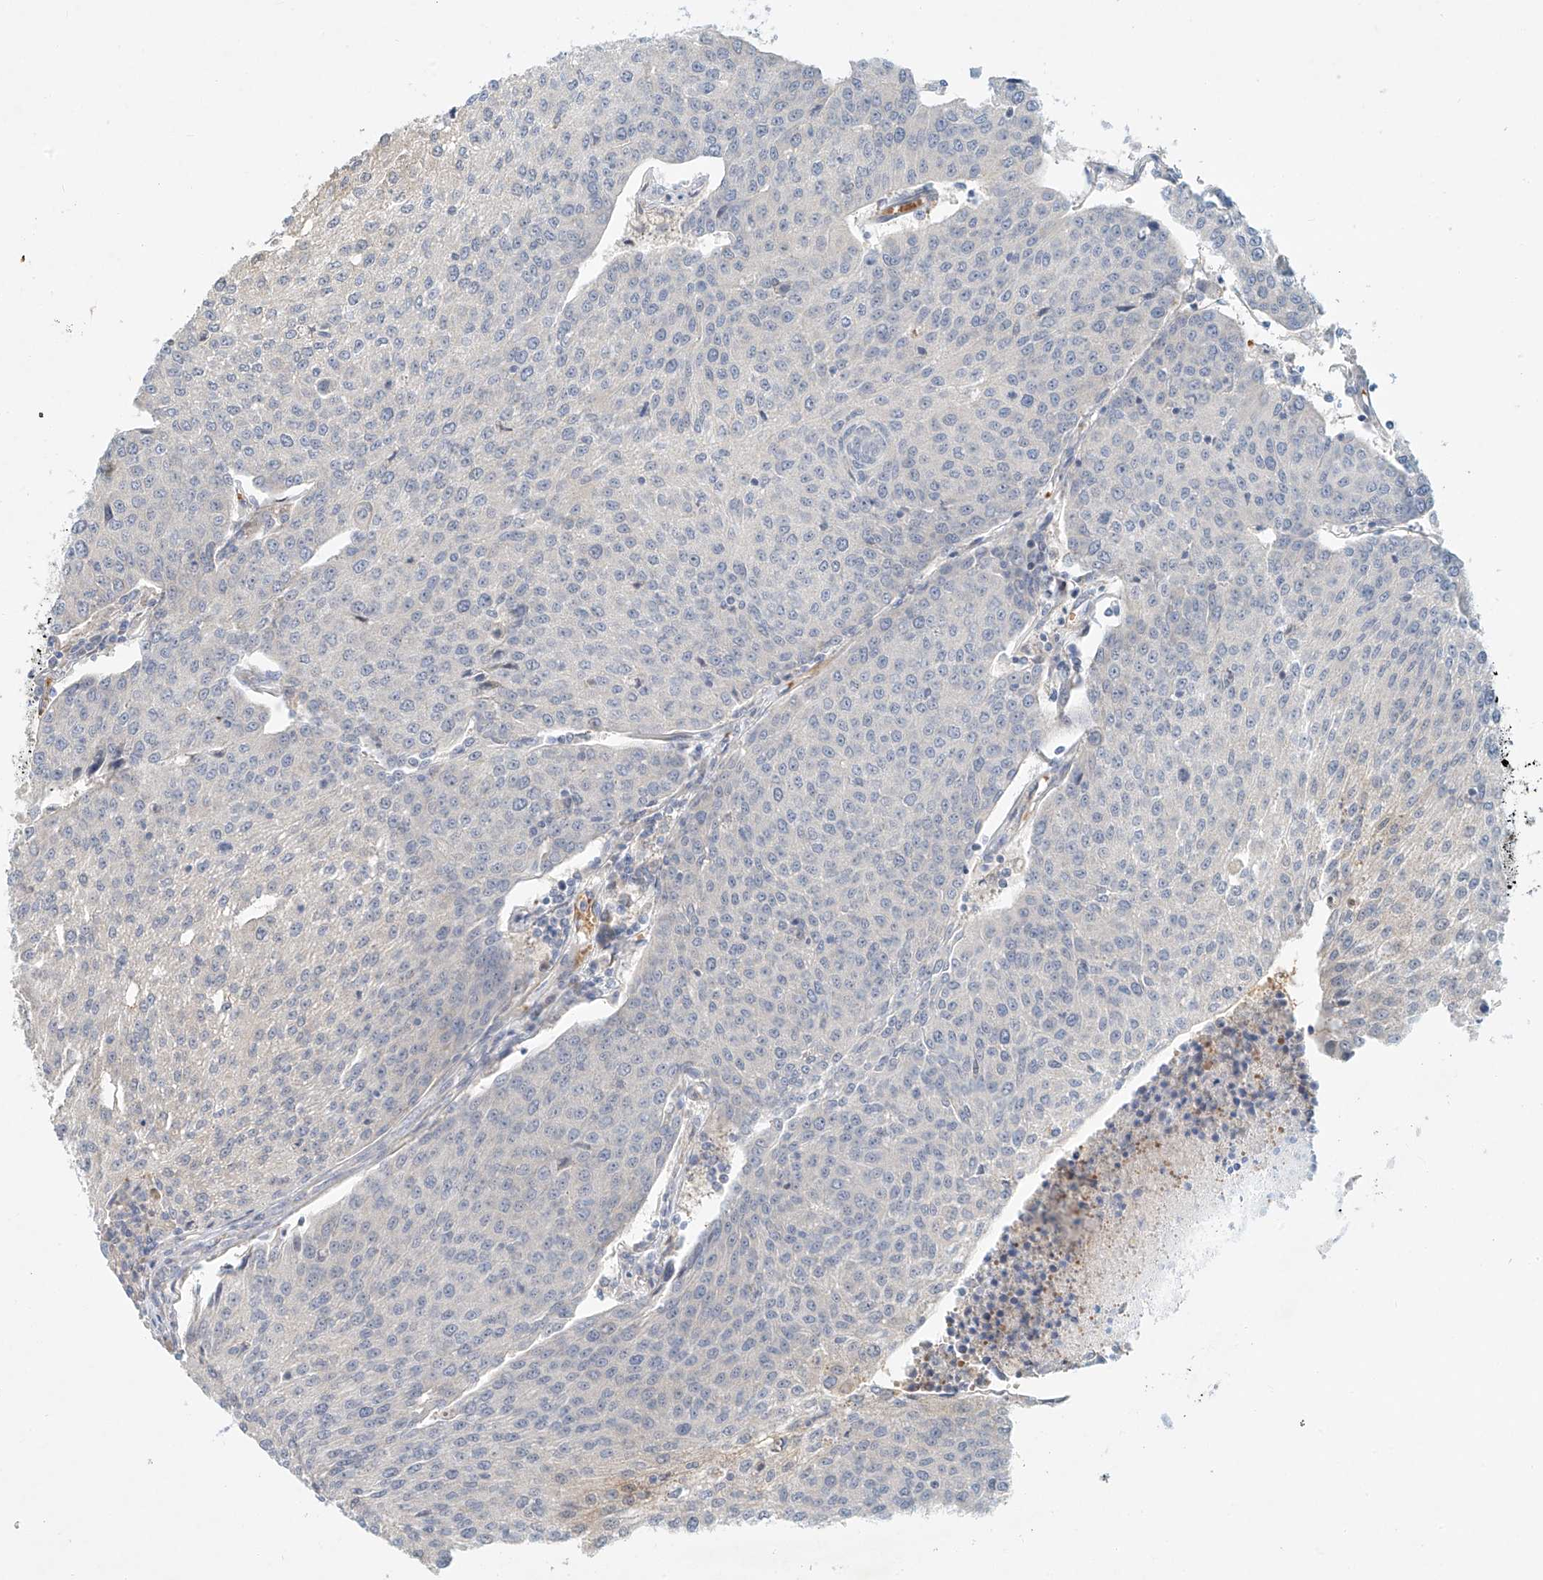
{"staining": {"intensity": "negative", "quantity": "none", "location": "none"}, "tissue": "urothelial cancer", "cell_type": "Tumor cells", "image_type": "cancer", "snomed": [{"axis": "morphology", "description": "Urothelial carcinoma, High grade"}, {"axis": "topography", "description": "Urinary bladder"}], "caption": "Immunohistochemical staining of human high-grade urothelial carcinoma shows no significant expression in tumor cells.", "gene": "SYTL3", "patient": {"sex": "female", "age": 85}}